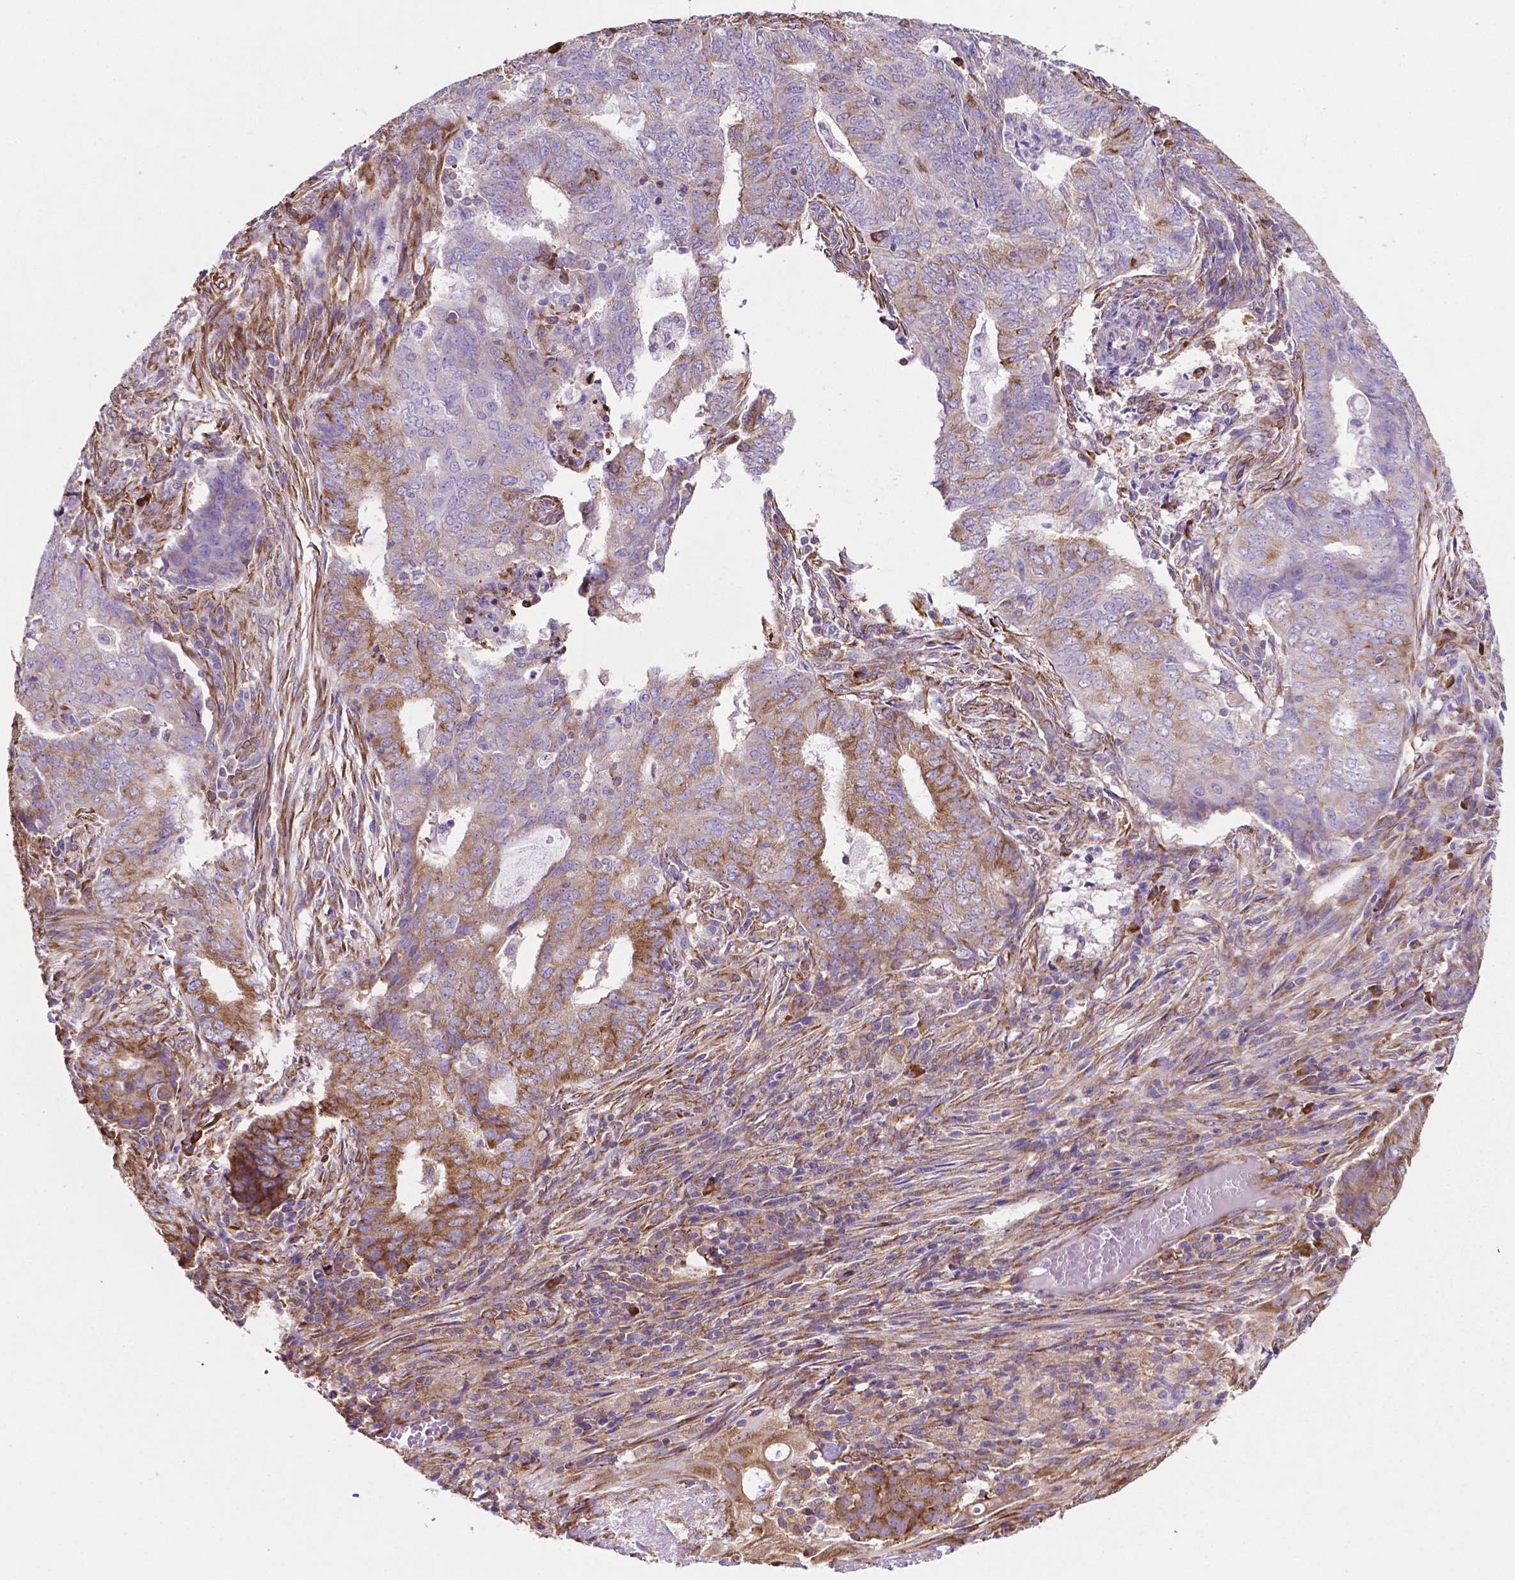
{"staining": {"intensity": "moderate", "quantity": "<25%", "location": "cytoplasmic/membranous"}, "tissue": "endometrial cancer", "cell_type": "Tumor cells", "image_type": "cancer", "snomed": [{"axis": "morphology", "description": "Adenocarcinoma, NOS"}, {"axis": "topography", "description": "Endometrium"}], "caption": "About <25% of tumor cells in adenocarcinoma (endometrial) demonstrate moderate cytoplasmic/membranous protein staining as visualized by brown immunohistochemical staining.", "gene": "RPL29", "patient": {"sex": "female", "age": 62}}